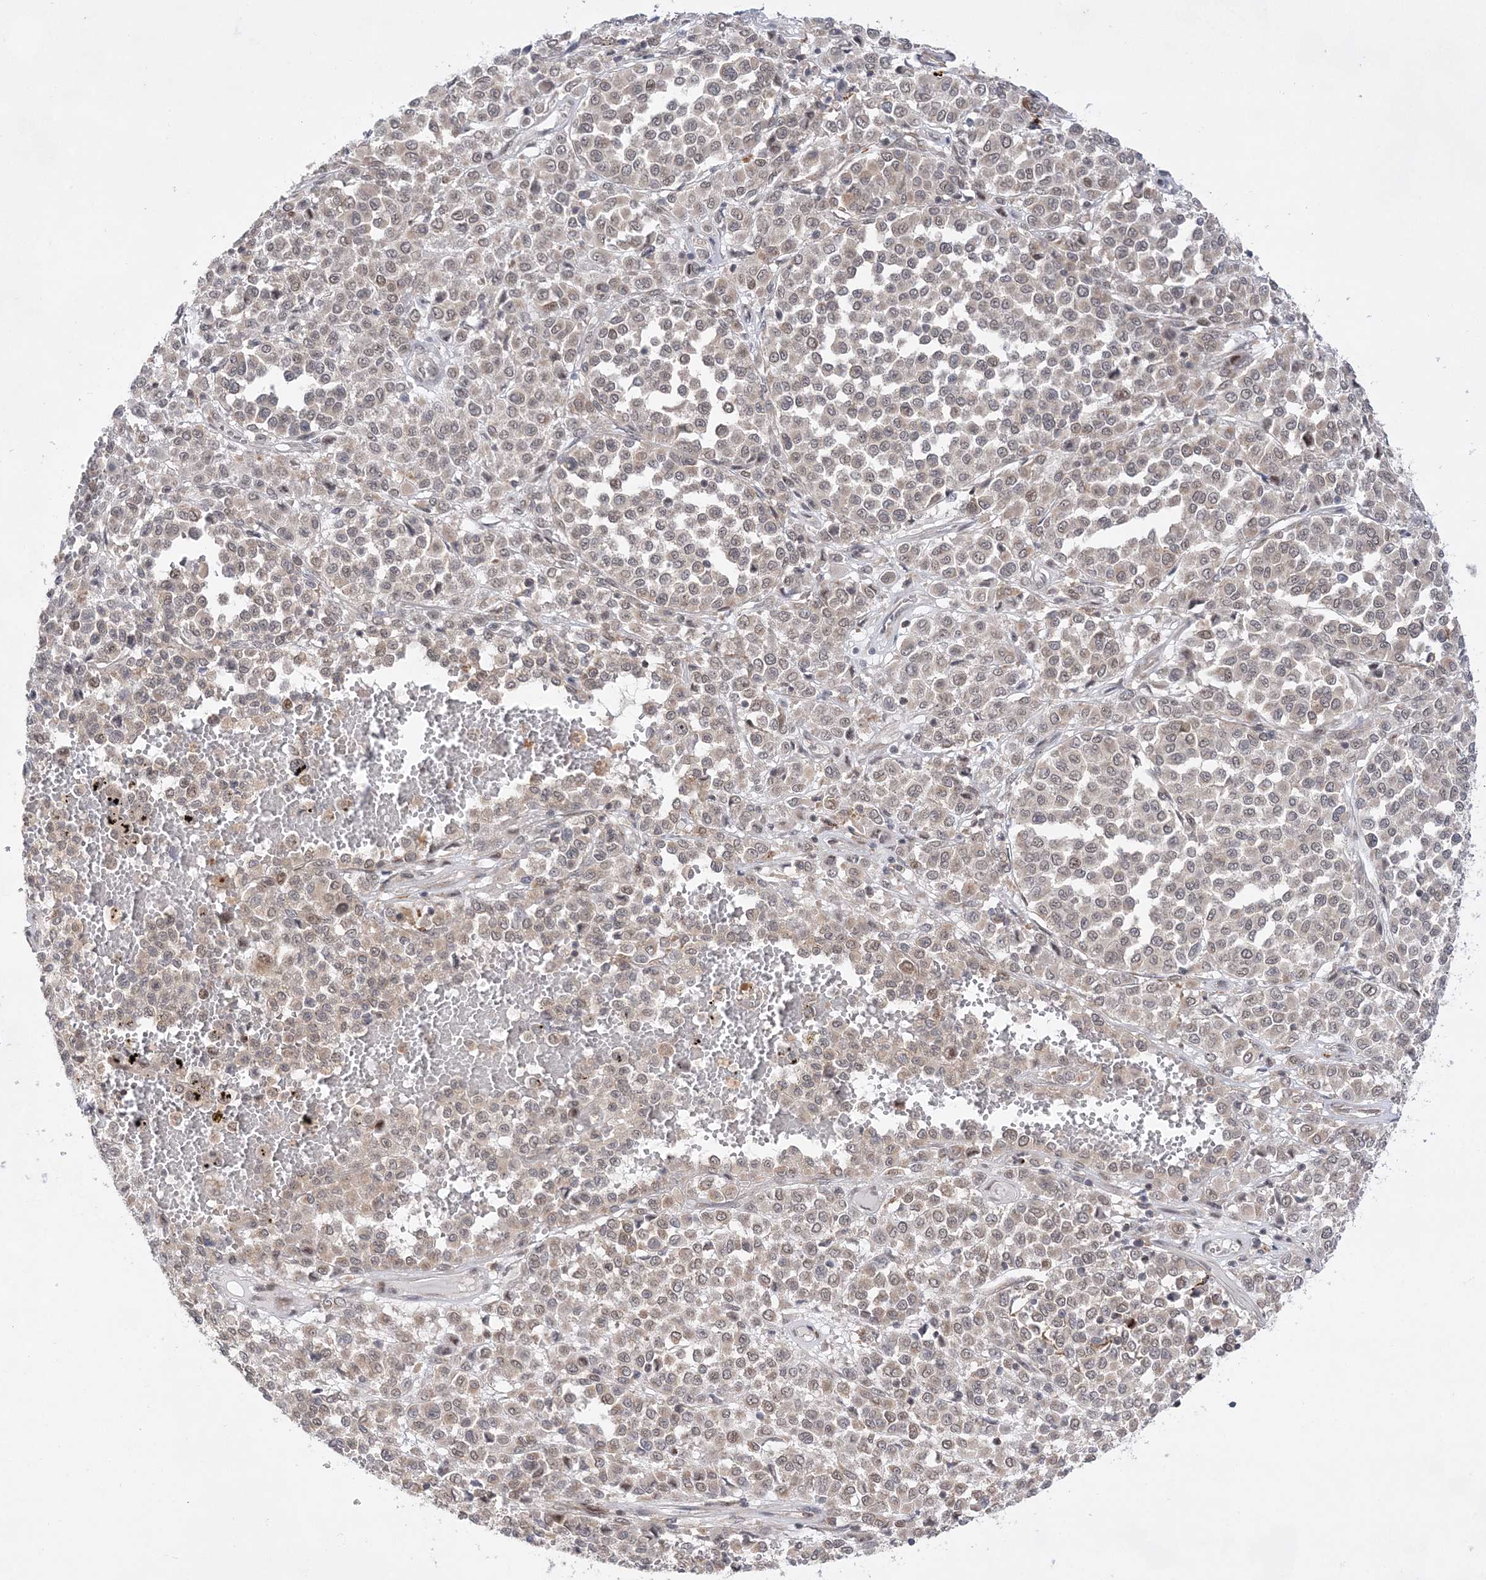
{"staining": {"intensity": "weak", "quantity": "<25%", "location": "cytoplasmic/membranous"}, "tissue": "melanoma", "cell_type": "Tumor cells", "image_type": "cancer", "snomed": [{"axis": "morphology", "description": "Malignant melanoma, Metastatic site"}, {"axis": "topography", "description": "Pancreas"}], "caption": "Malignant melanoma (metastatic site) was stained to show a protein in brown. There is no significant expression in tumor cells.", "gene": "ANAPC15", "patient": {"sex": "female", "age": 30}}